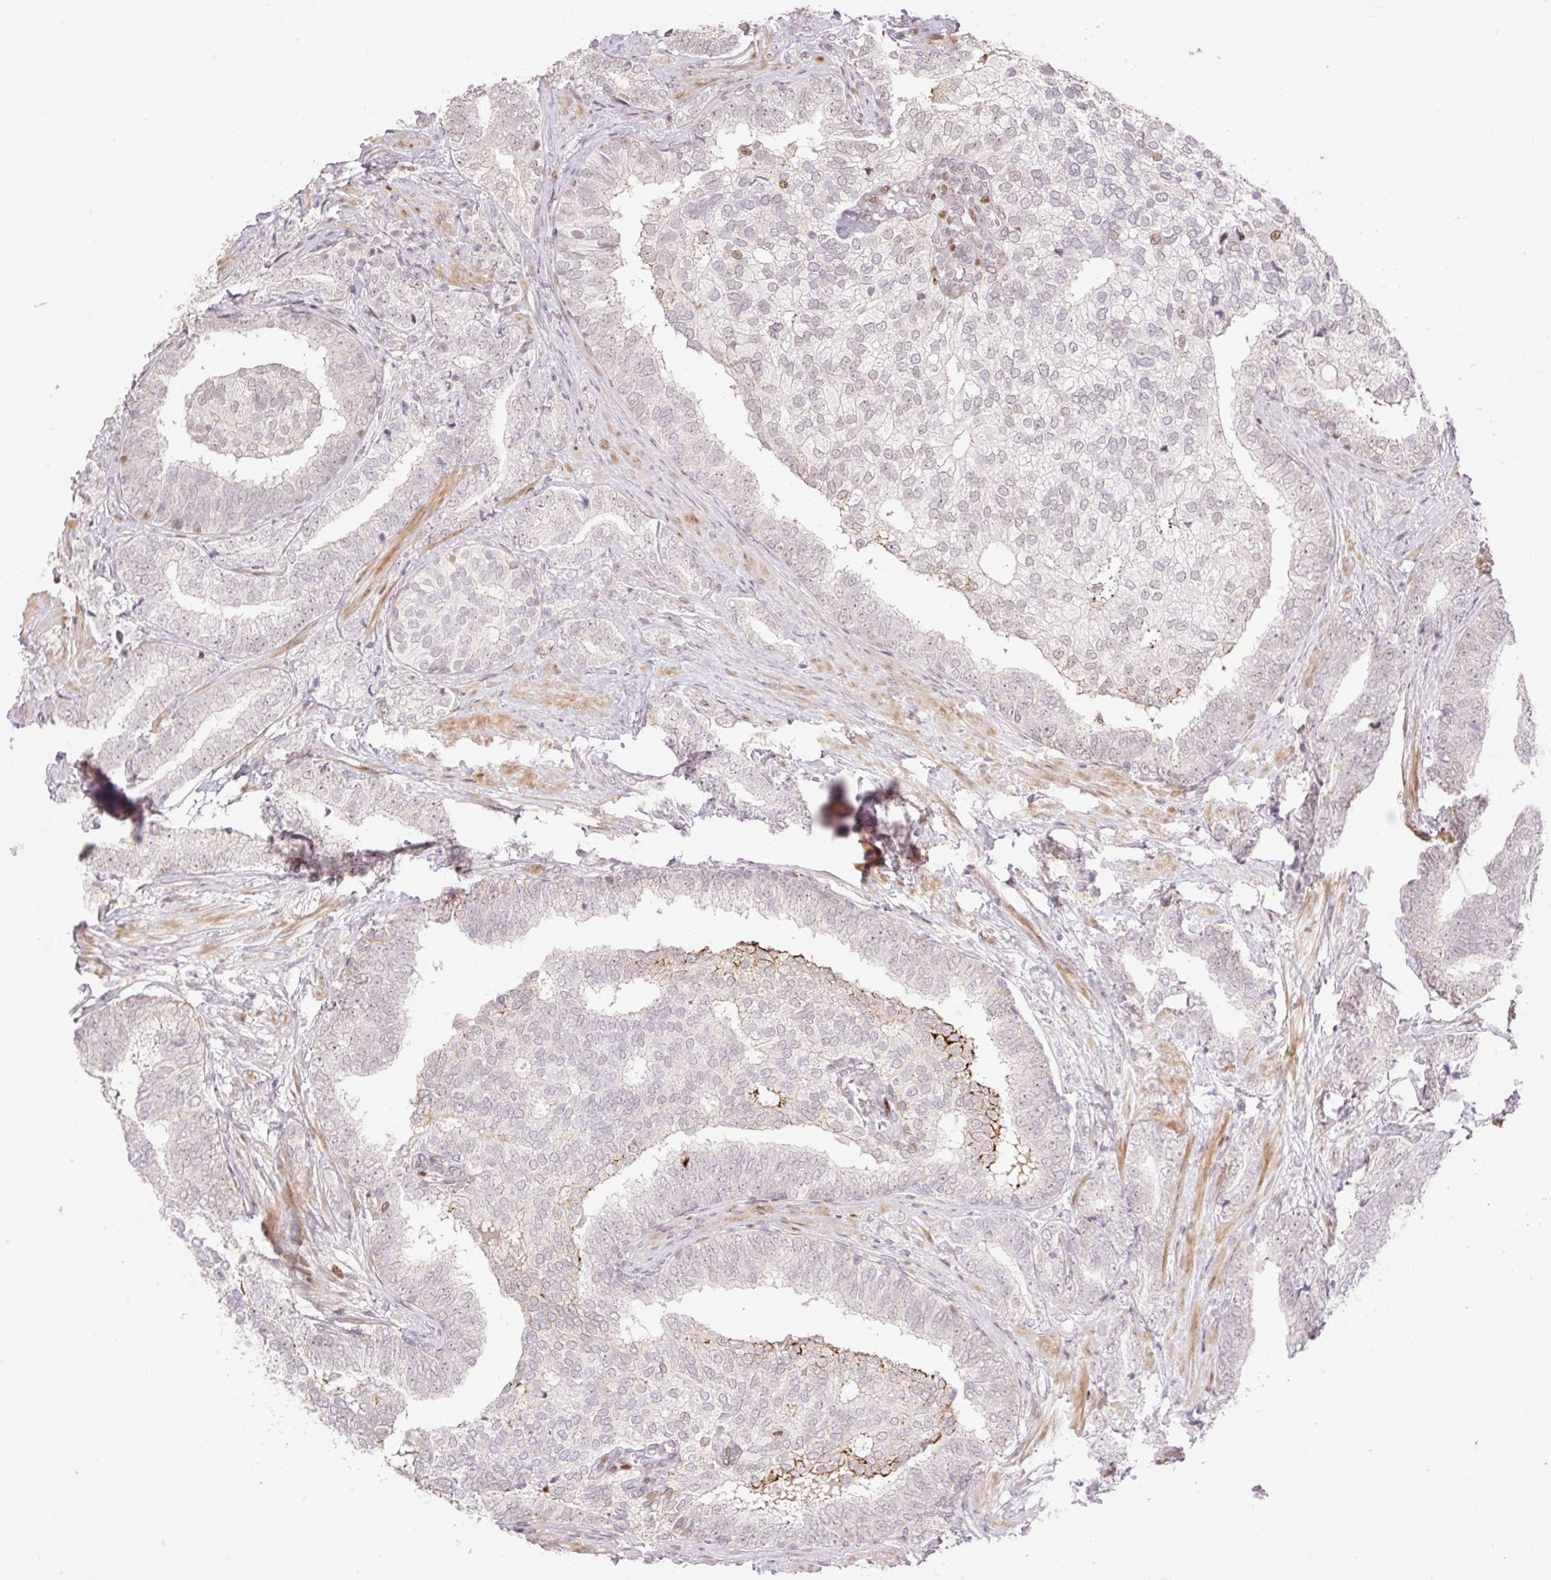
{"staining": {"intensity": "negative", "quantity": "none", "location": "none"}, "tissue": "prostate cancer", "cell_type": "Tumor cells", "image_type": "cancer", "snomed": [{"axis": "morphology", "description": "Adenocarcinoma, High grade"}, {"axis": "topography", "description": "Prostate"}], "caption": "Immunohistochemistry micrograph of prostate high-grade adenocarcinoma stained for a protein (brown), which displays no expression in tumor cells.", "gene": "RIPPLY3", "patient": {"sex": "male", "age": 72}}